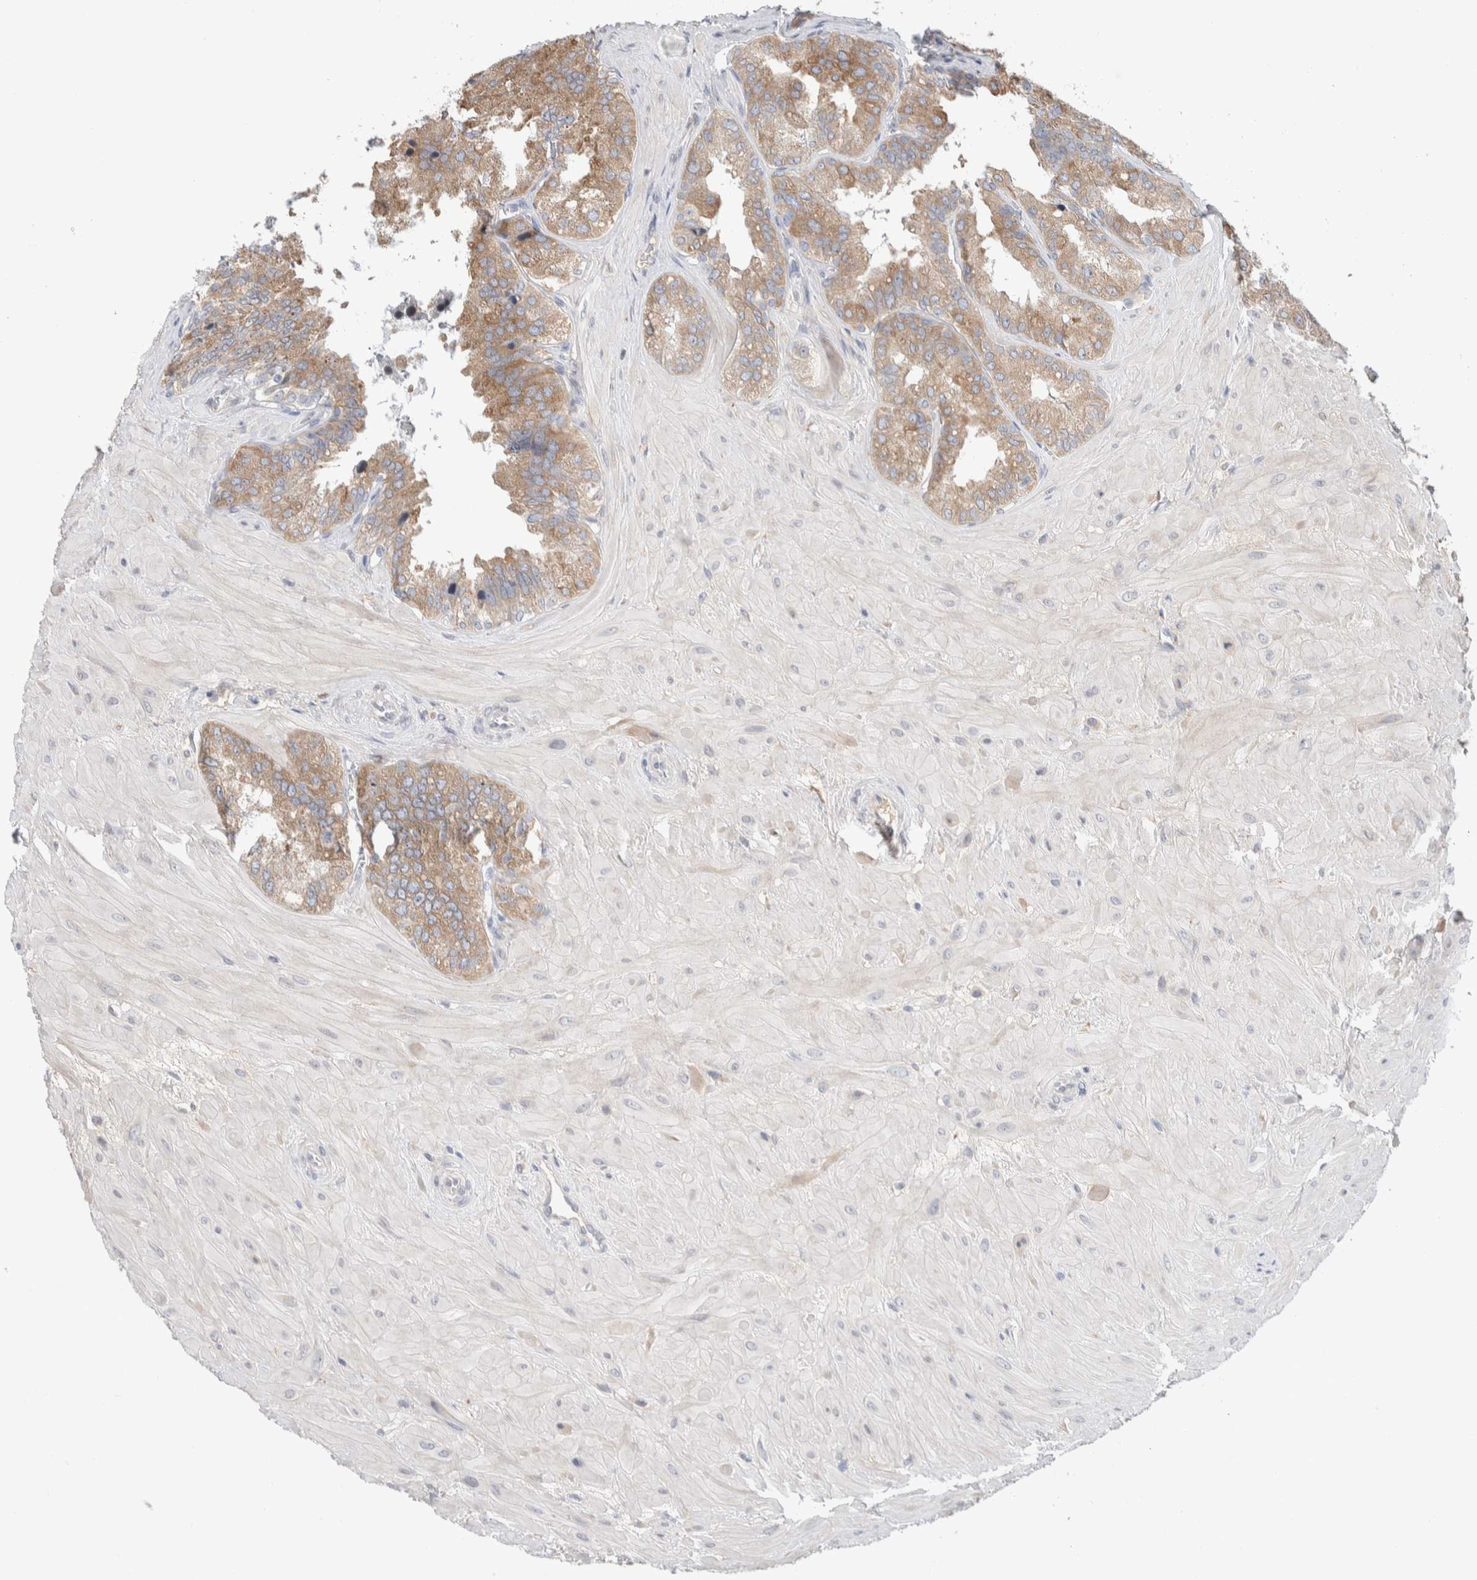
{"staining": {"intensity": "weak", "quantity": ">75%", "location": "cytoplasmic/membranous"}, "tissue": "seminal vesicle", "cell_type": "Glandular cells", "image_type": "normal", "snomed": [{"axis": "morphology", "description": "Normal tissue, NOS"}, {"axis": "topography", "description": "Prostate"}, {"axis": "topography", "description": "Seminal veicle"}], "caption": "Immunohistochemistry of benign human seminal vesicle reveals low levels of weak cytoplasmic/membranous expression in about >75% of glandular cells.", "gene": "RUSF1", "patient": {"sex": "male", "age": 51}}